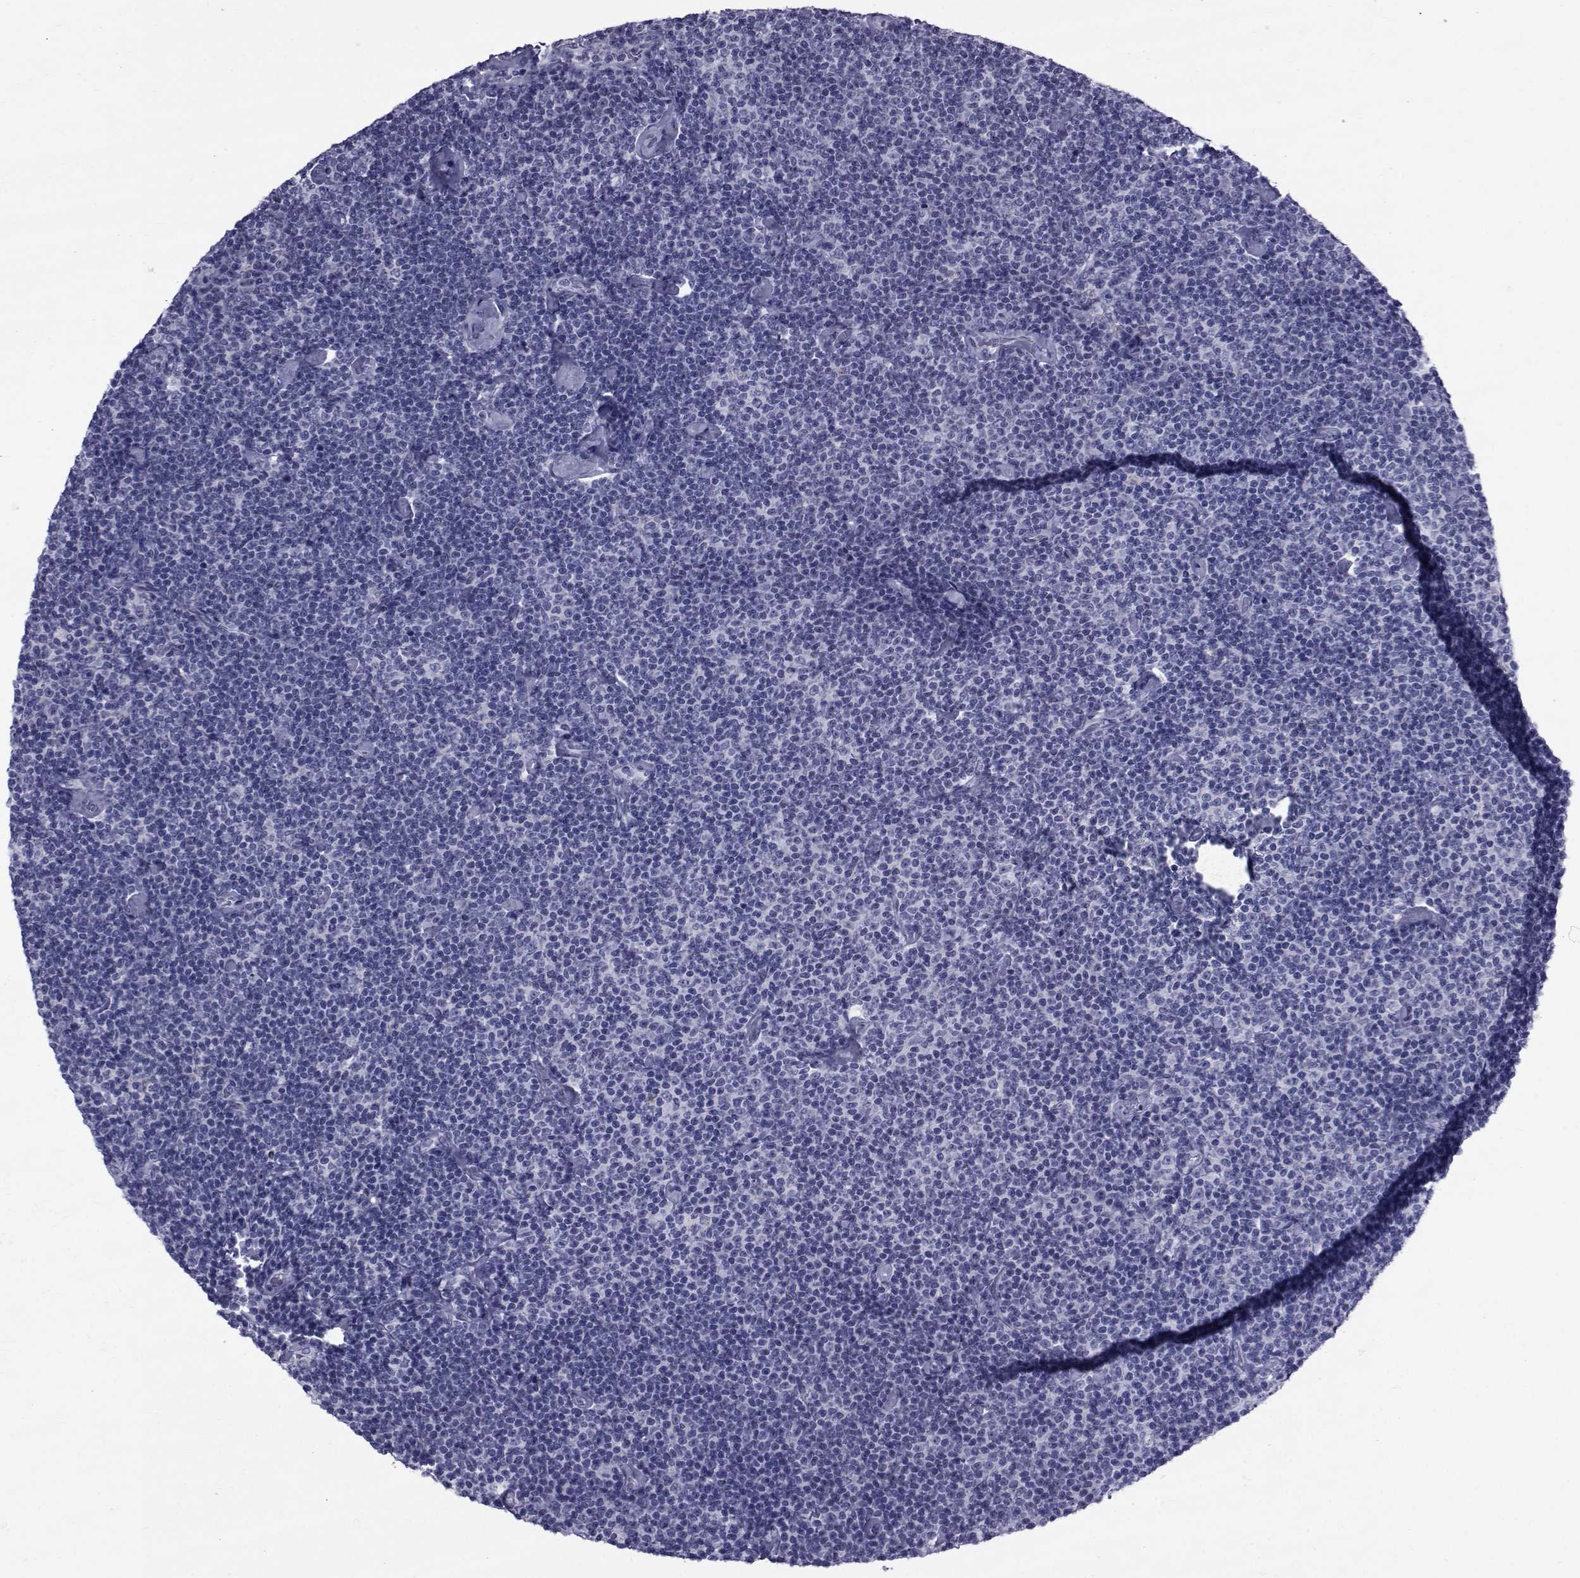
{"staining": {"intensity": "negative", "quantity": "none", "location": "none"}, "tissue": "lymphoma", "cell_type": "Tumor cells", "image_type": "cancer", "snomed": [{"axis": "morphology", "description": "Malignant lymphoma, non-Hodgkin's type, Low grade"}, {"axis": "topography", "description": "Lymph node"}], "caption": "This micrograph is of malignant lymphoma, non-Hodgkin's type (low-grade) stained with IHC to label a protein in brown with the nuclei are counter-stained blue. There is no expression in tumor cells.", "gene": "GKAP1", "patient": {"sex": "male", "age": 81}}